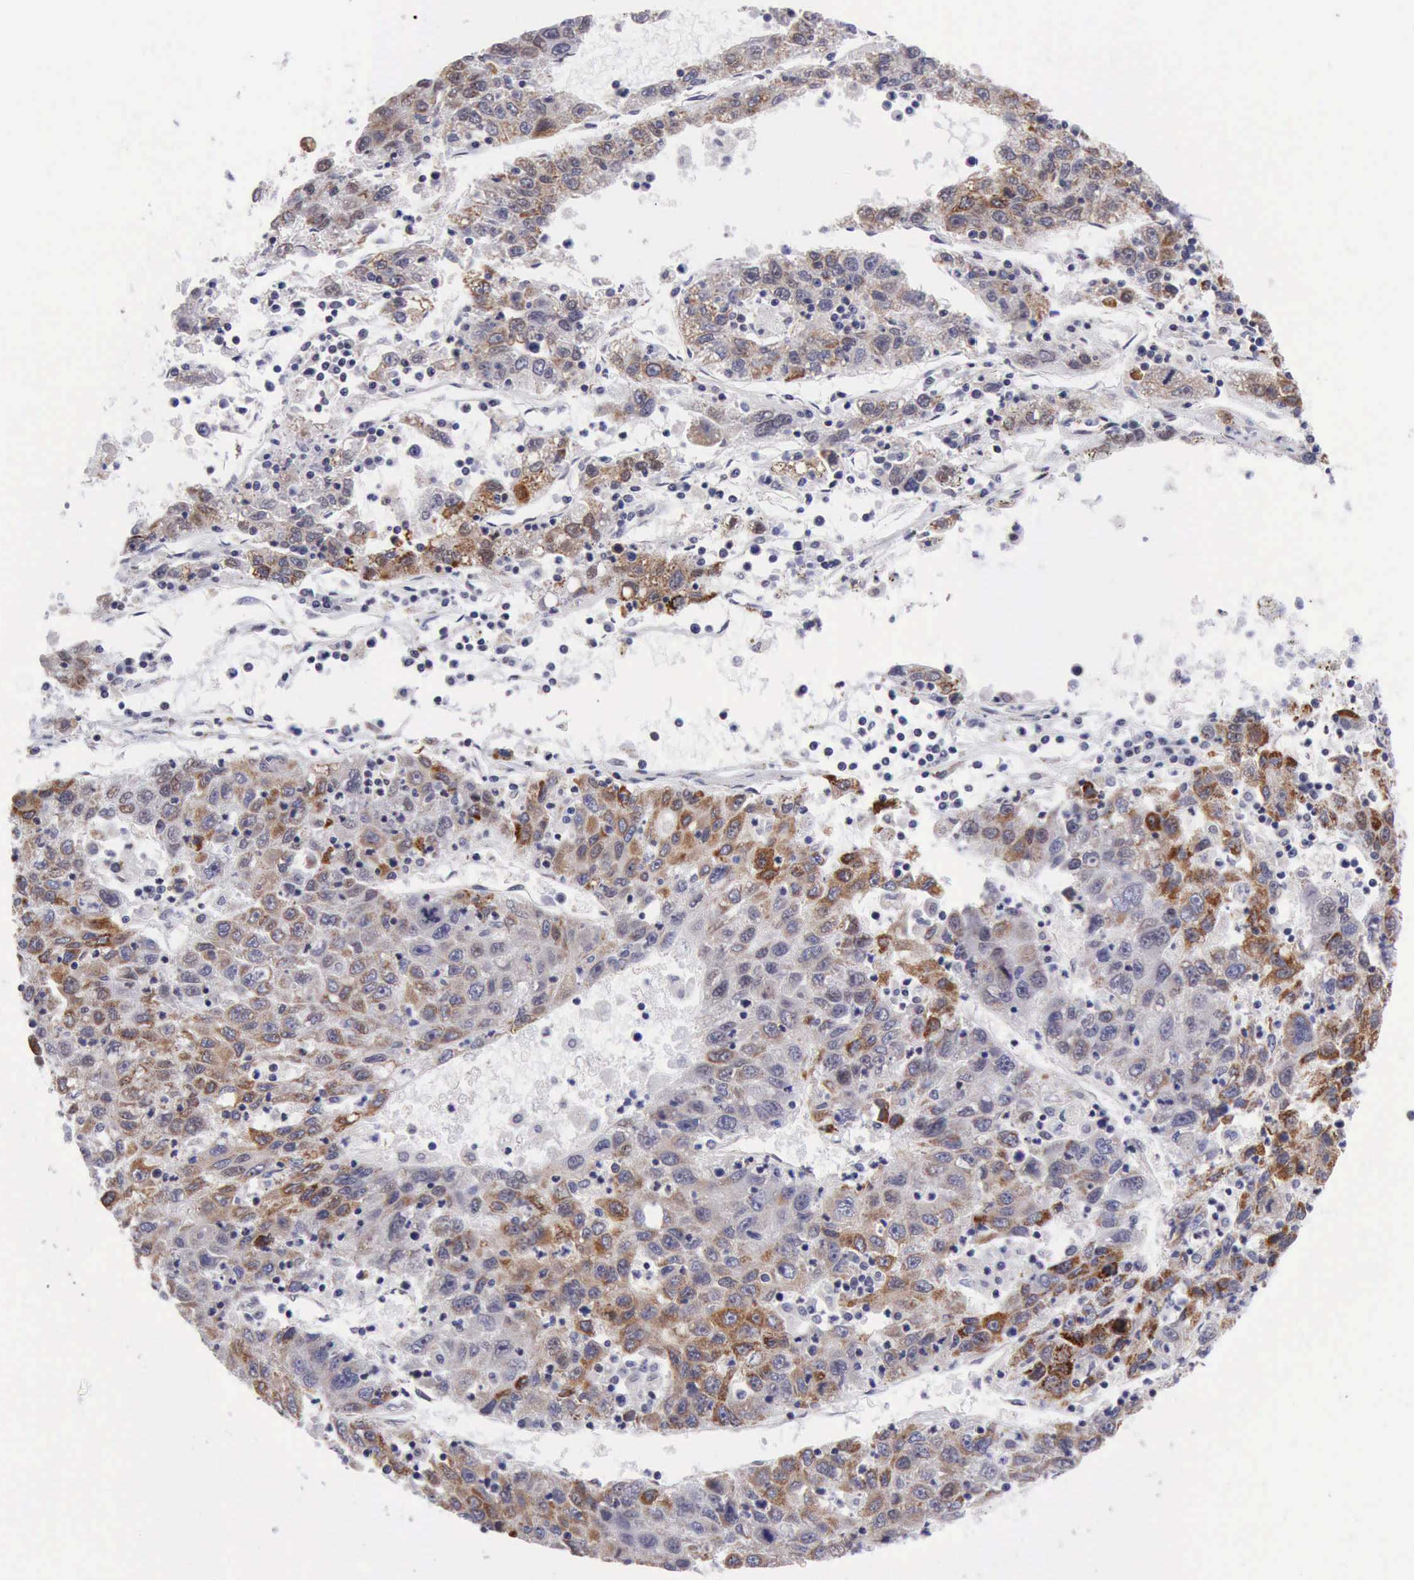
{"staining": {"intensity": "moderate", "quantity": "25%-75%", "location": "cytoplasmic/membranous"}, "tissue": "liver cancer", "cell_type": "Tumor cells", "image_type": "cancer", "snomed": [{"axis": "morphology", "description": "Carcinoma, Hepatocellular, NOS"}, {"axis": "topography", "description": "Liver"}], "caption": "This micrograph shows liver cancer (hepatocellular carcinoma) stained with IHC to label a protein in brown. The cytoplasmic/membranous of tumor cells show moderate positivity for the protein. Nuclei are counter-stained blue.", "gene": "ERCC4", "patient": {"sex": "male", "age": 49}}